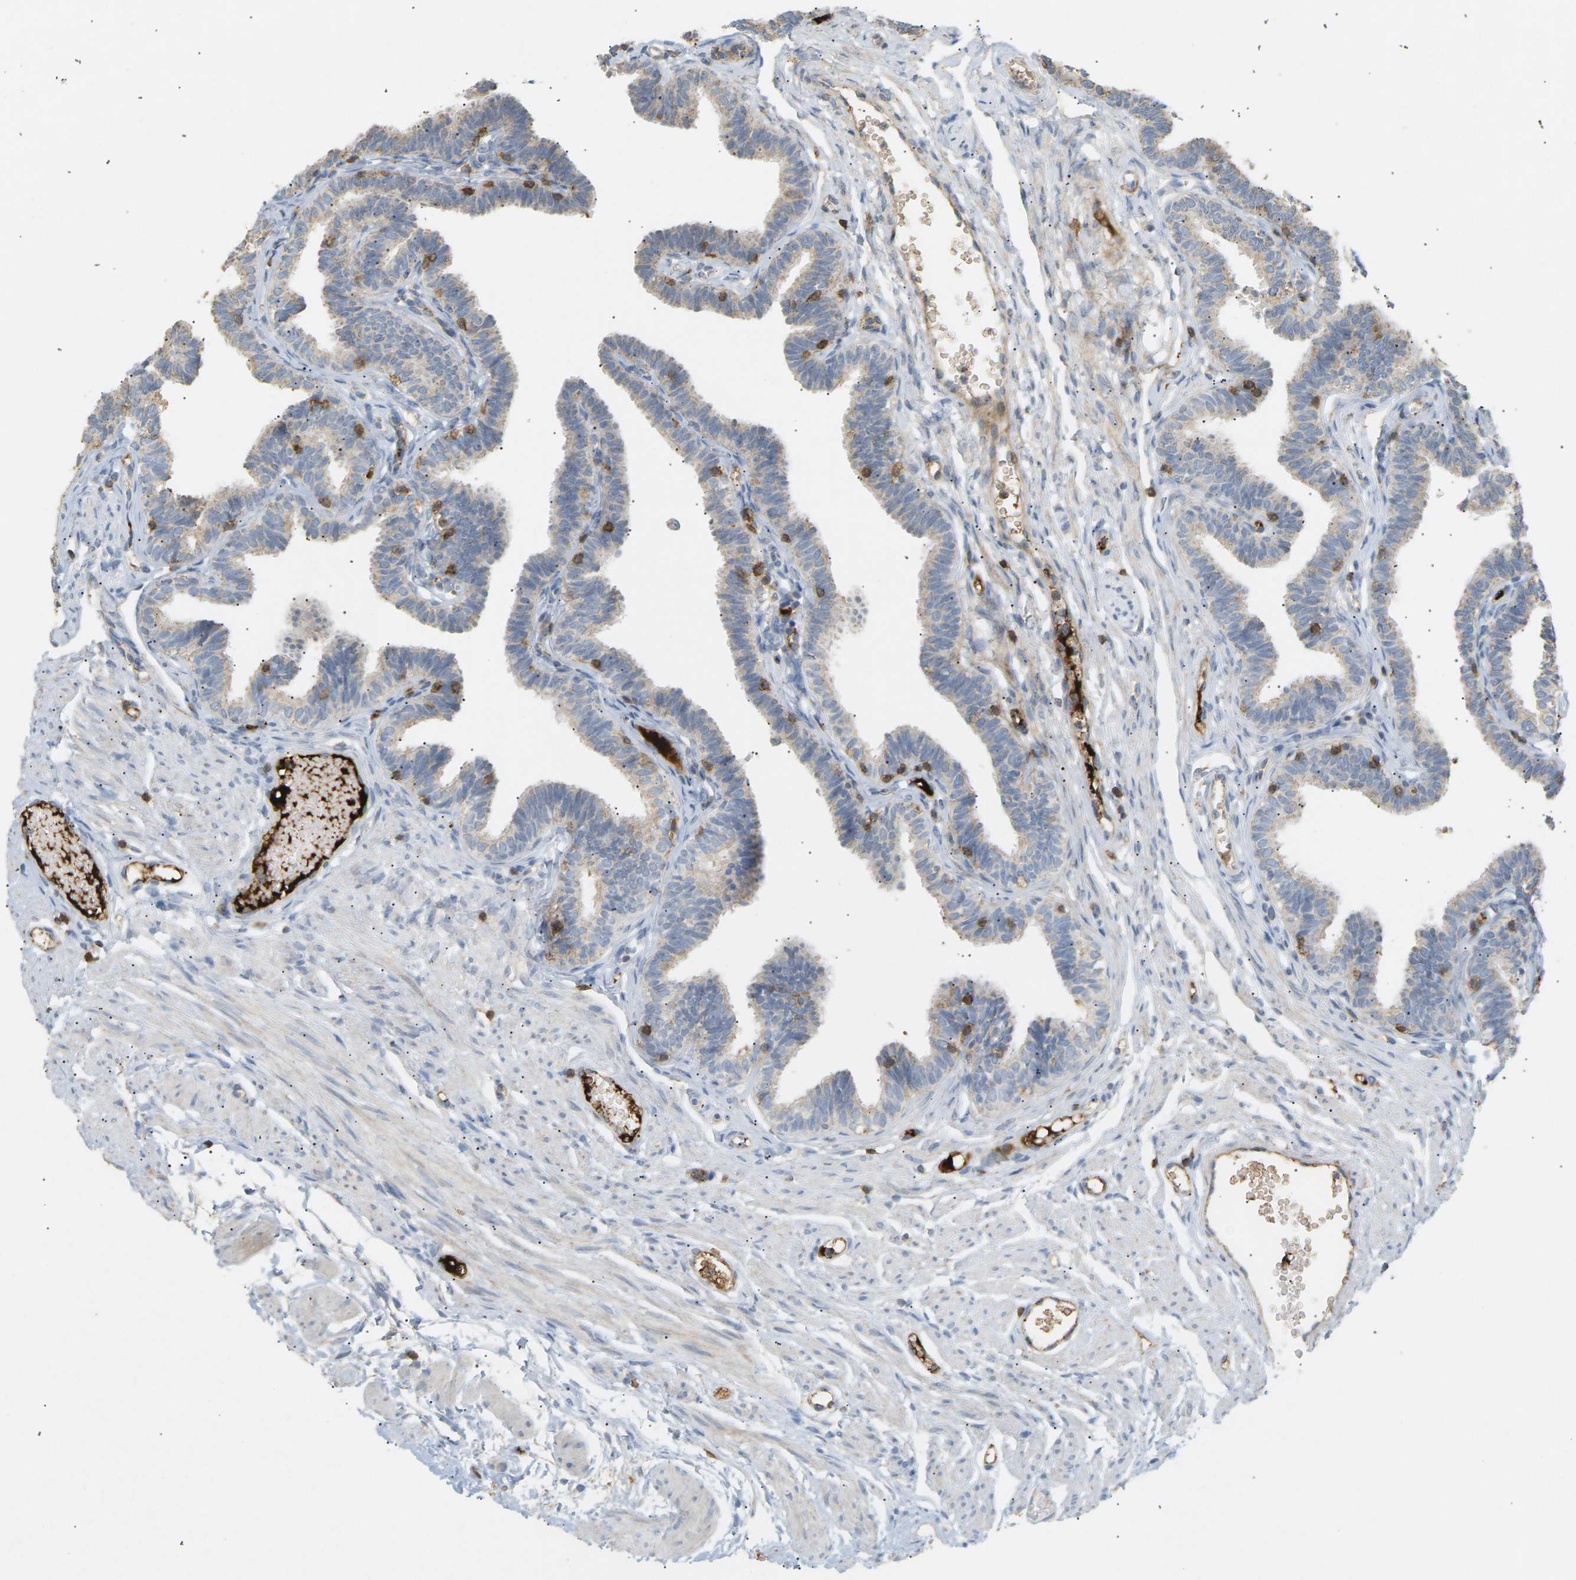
{"staining": {"intensity": "negative", "quantity": "none", "location": "none"}, "tissue": "fallopian tube", "cell_type": "Glandular cells", "image_type": "normal", "snomed": [{"axis": "morphology", "description": "Normal tissue, NOS"}, {"axis": "topography", "description": "Fallopian tube"}, {"axis": "topography", "description": "Ovary"}], "caption": "The image demonstrates no significant positivity in glandular cells of fallopian tube. The staining was performed using DAB (3,3'-diaminobenzidine) to visualize the protein expression in brown, while the nuclei were stained in blue with hematoxylin (Magnification: 20x).", "gene": "LIME1", "patient": {"sex": "female", "age": 23}}